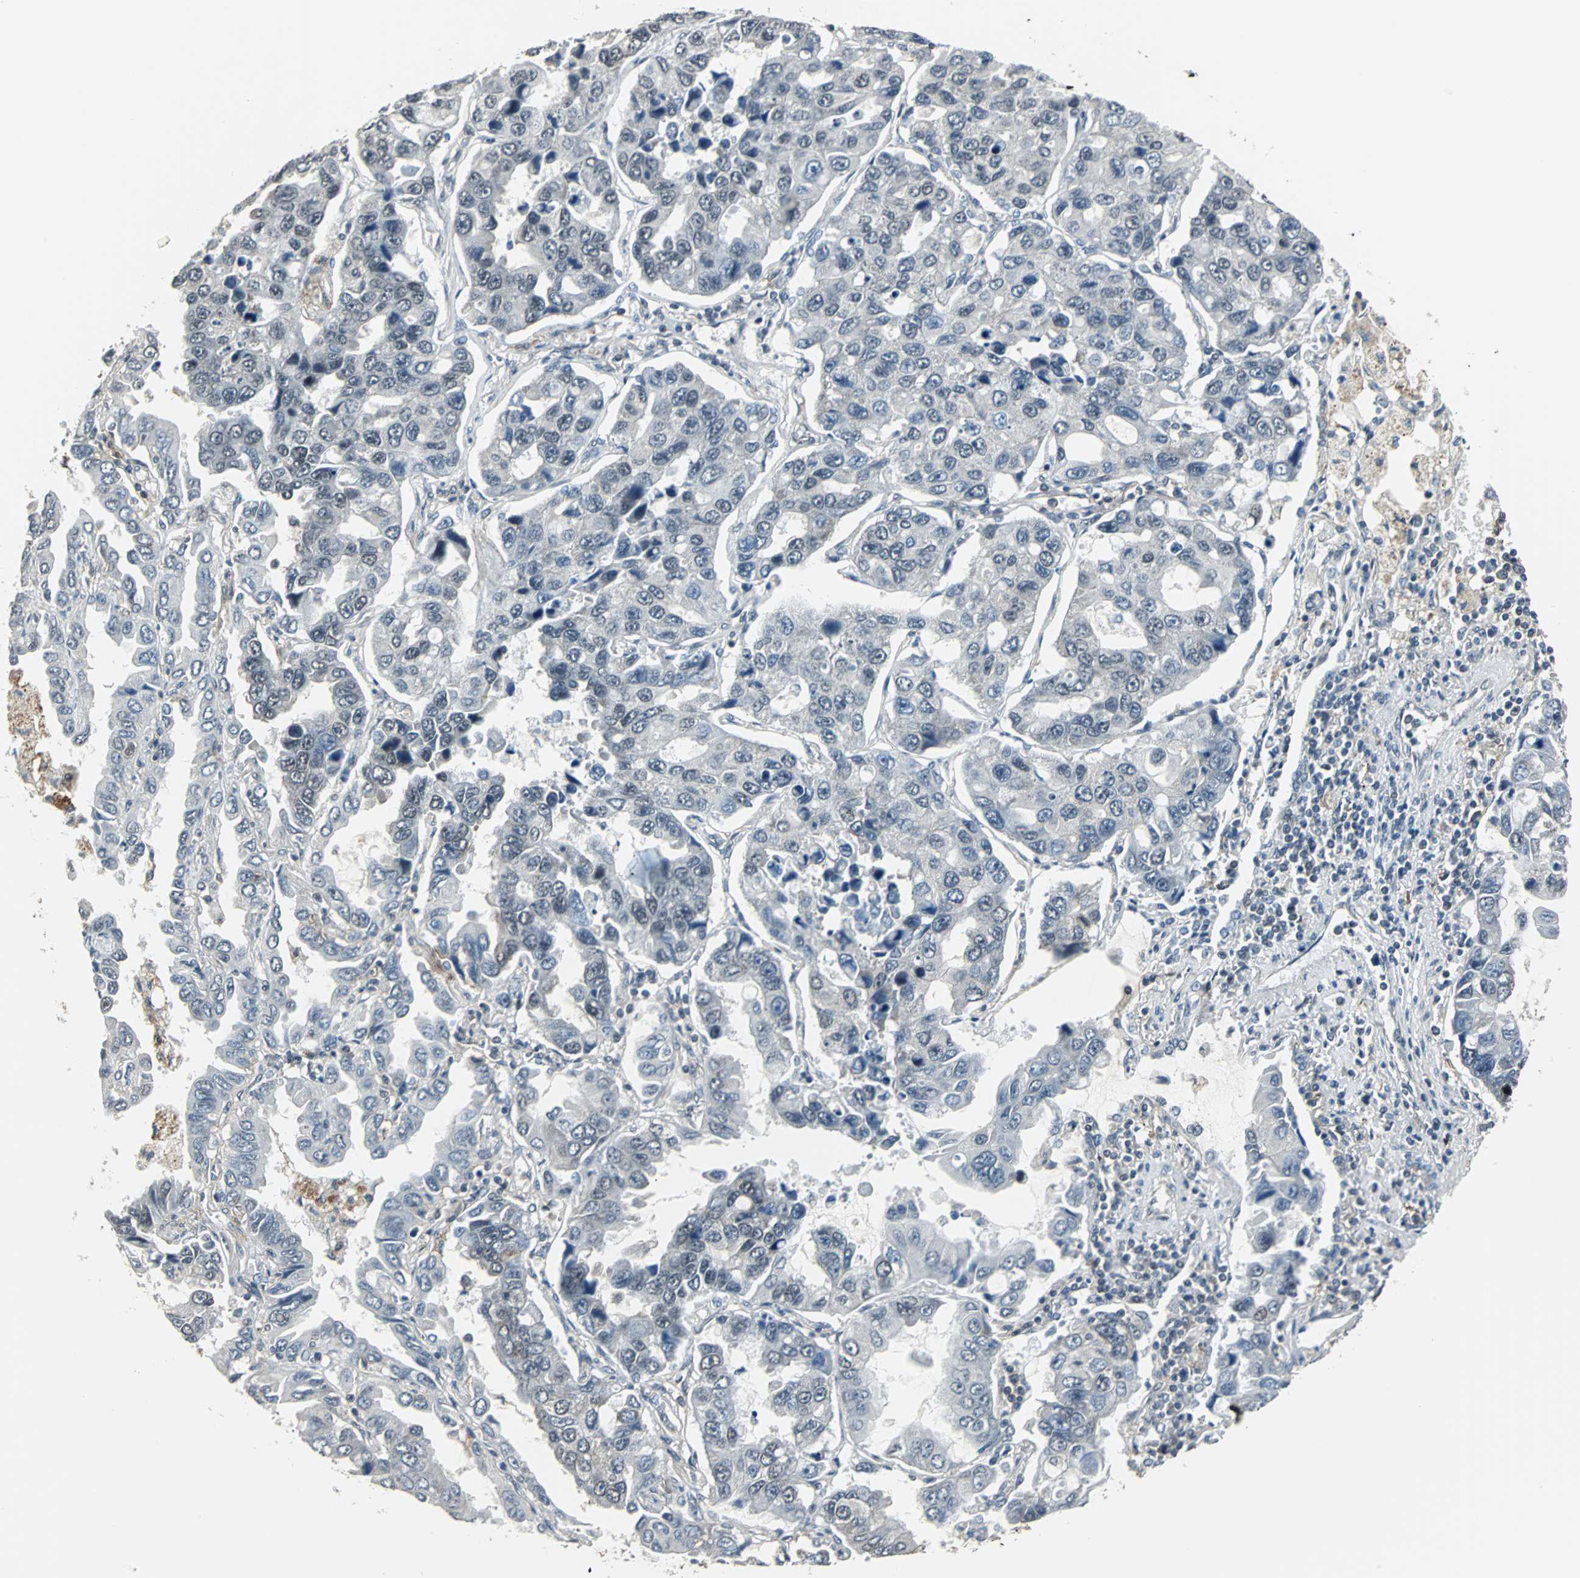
{"staining": {"intensity": "negative", "quantity": "none", "location": "none"}, "tissue": "lung cancer", "cell_type": "Tumor cells", "image_type": "cancer", "snomed": [{"axis": "morphology", "description": "Adenocarcinoma, NOS"}, {"axis": "topography", "description": "Lung"}], "caption": "Histopathology image shows no protein positivity in tumor cells of adenocarcinoma (lung) tissue.", "gene": "MKX", "patient": {"sex": "male", "age": 64}}